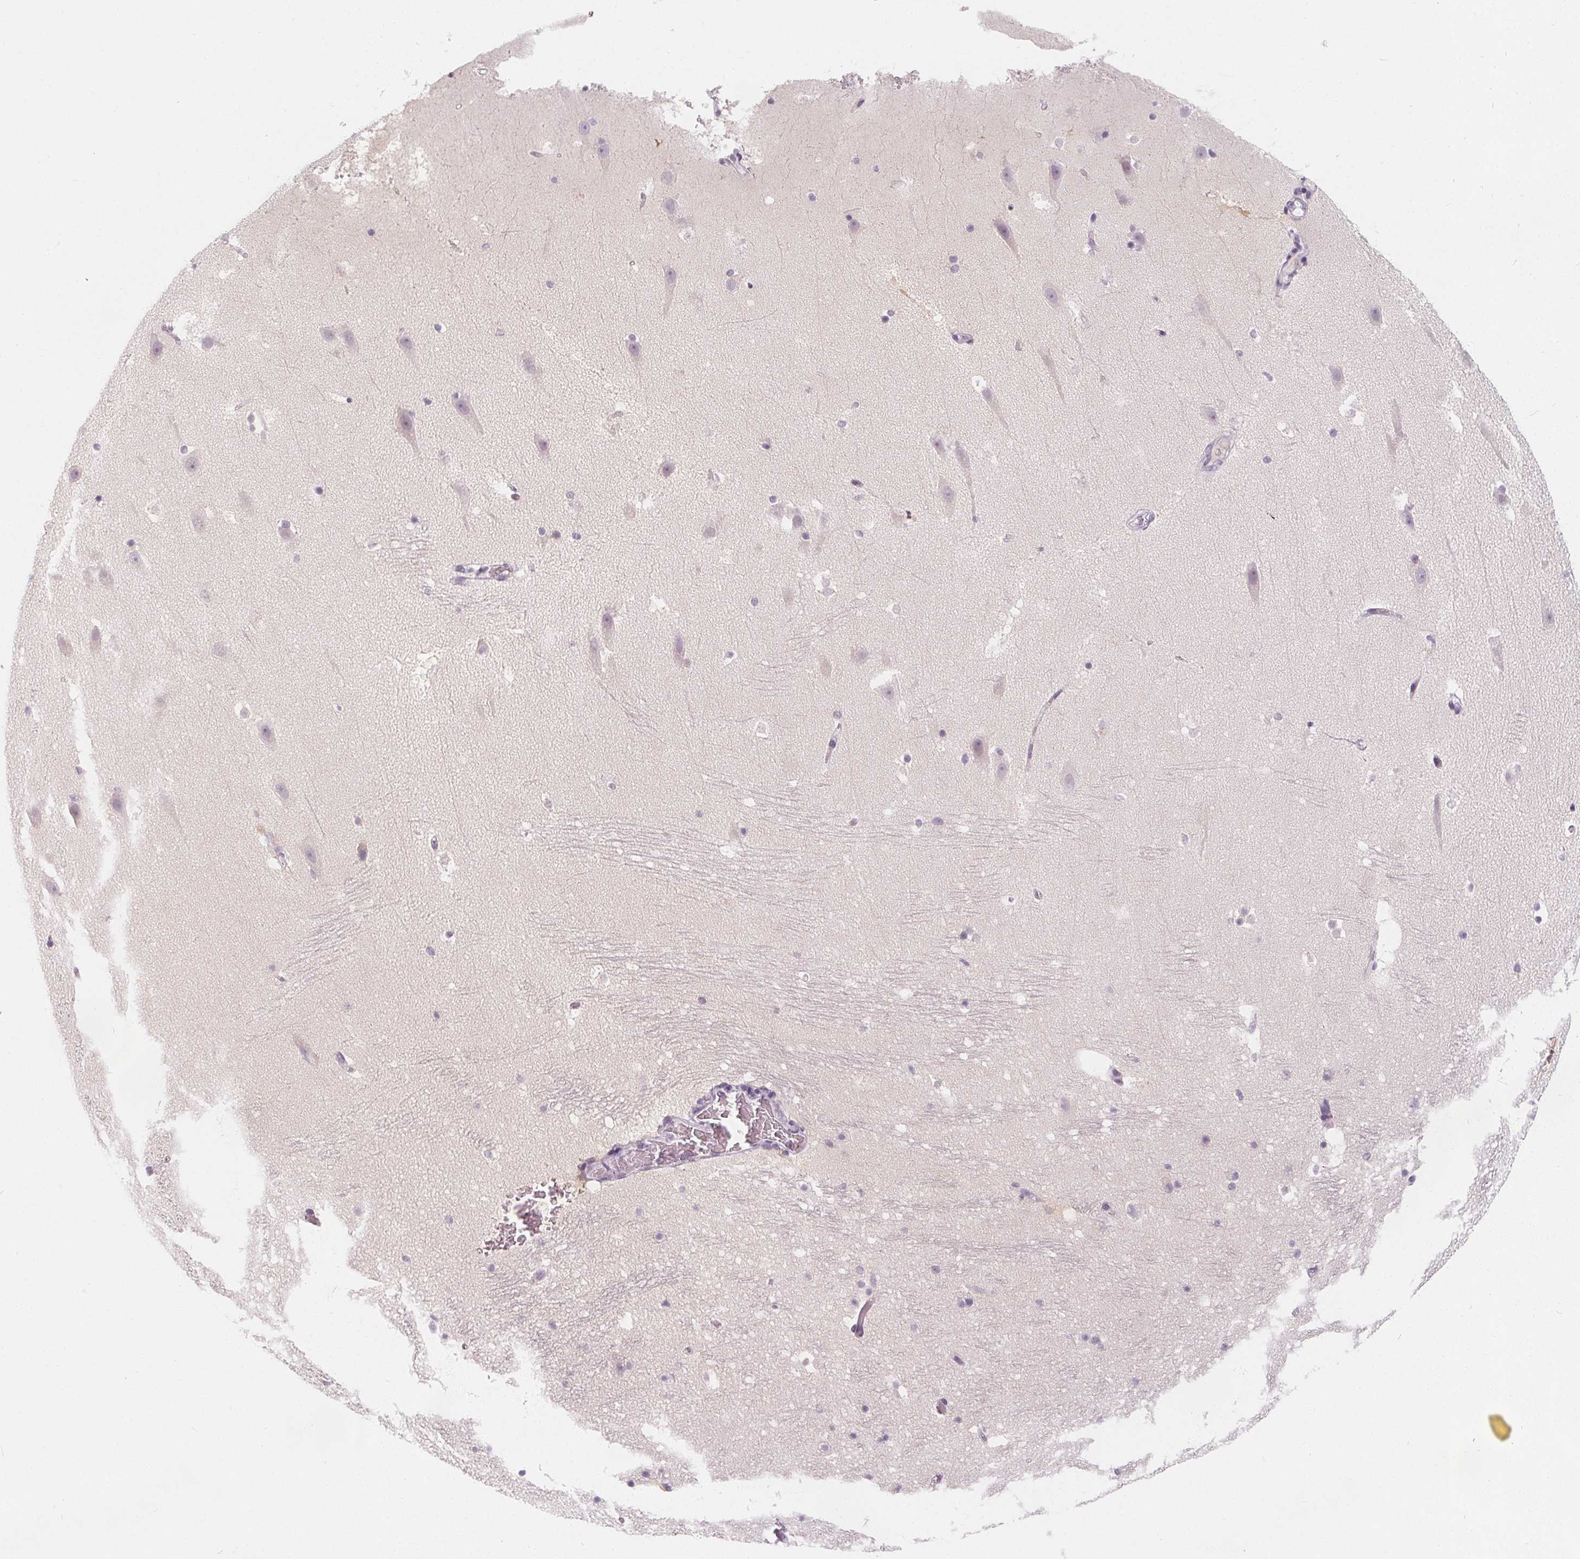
{"staining": {"intensity": "negative", "quantity": "none", "location": "none"}, "tissue": "hippocampus", "cell_type": "Glial cells", "image_type": "normal", "snomed": [{"axis": "morphology", "description": "Normal tissue, NOS"}, {"axis": "topography", "description": "Hippocampus"}], "caption": "A high-resolution micrograph shows IHC staining of benign hippocampus, which displays no significant staining in glial cells.", "gene": "UGP2", "patient": {"sex": "male", "age": 26}}